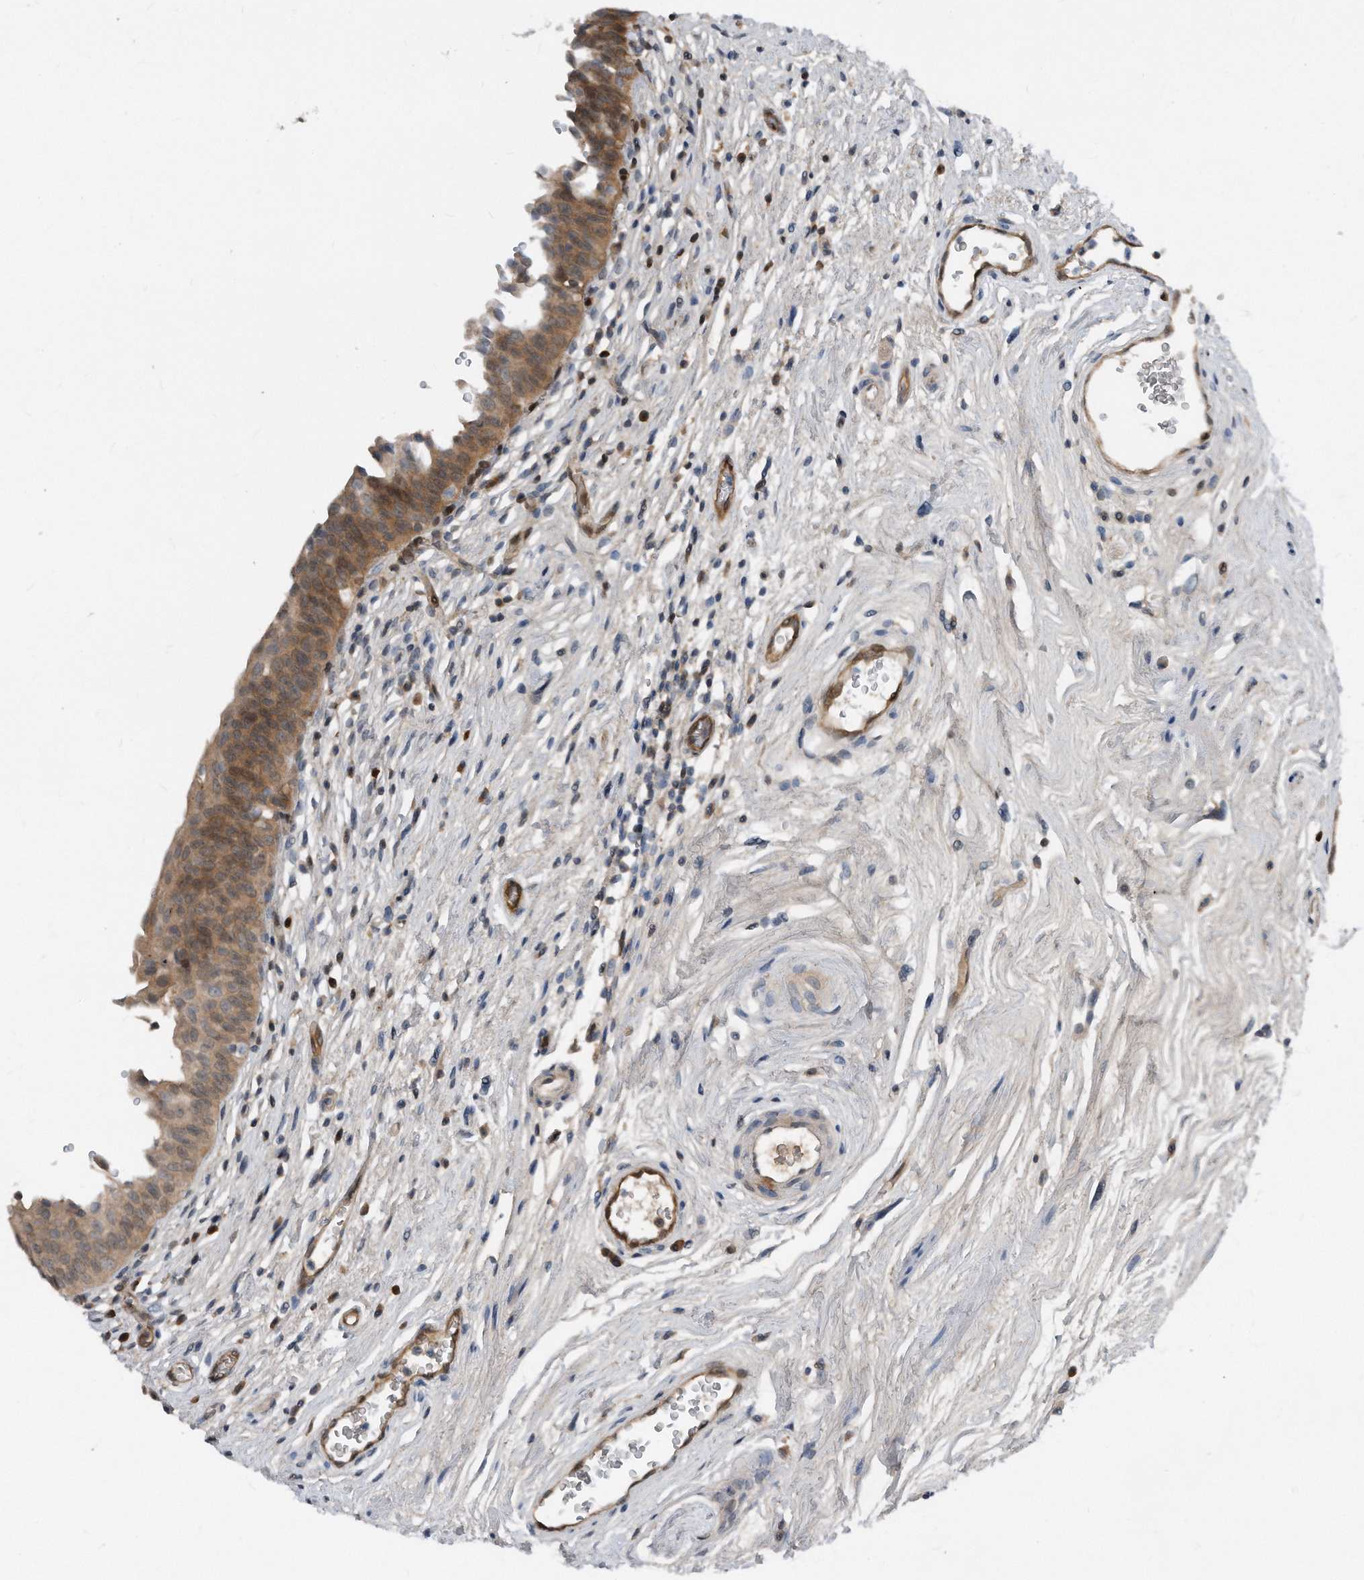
{"staining": {"intensity": "moderate", "quantity": ">75%", "location": "cytoplasmic/membranous"}, "tissue": "urinary bladder", "cell_type": "Urothelial cells", "image_type": "normal", "snomed": [{"axis": "morphology", "description": "Normal tissue, NOS"}, {"axis": "topography", "description": "Urinary bladder"}], "caption": "Urothelial cells exhibit medium levels of moderate cytoplasmic/membranous positivity in approximately >75% of cells in unremarkable urinary bladder.", "gene": "MAP2K6", "patient": {"sex": "male", "age": 83}}